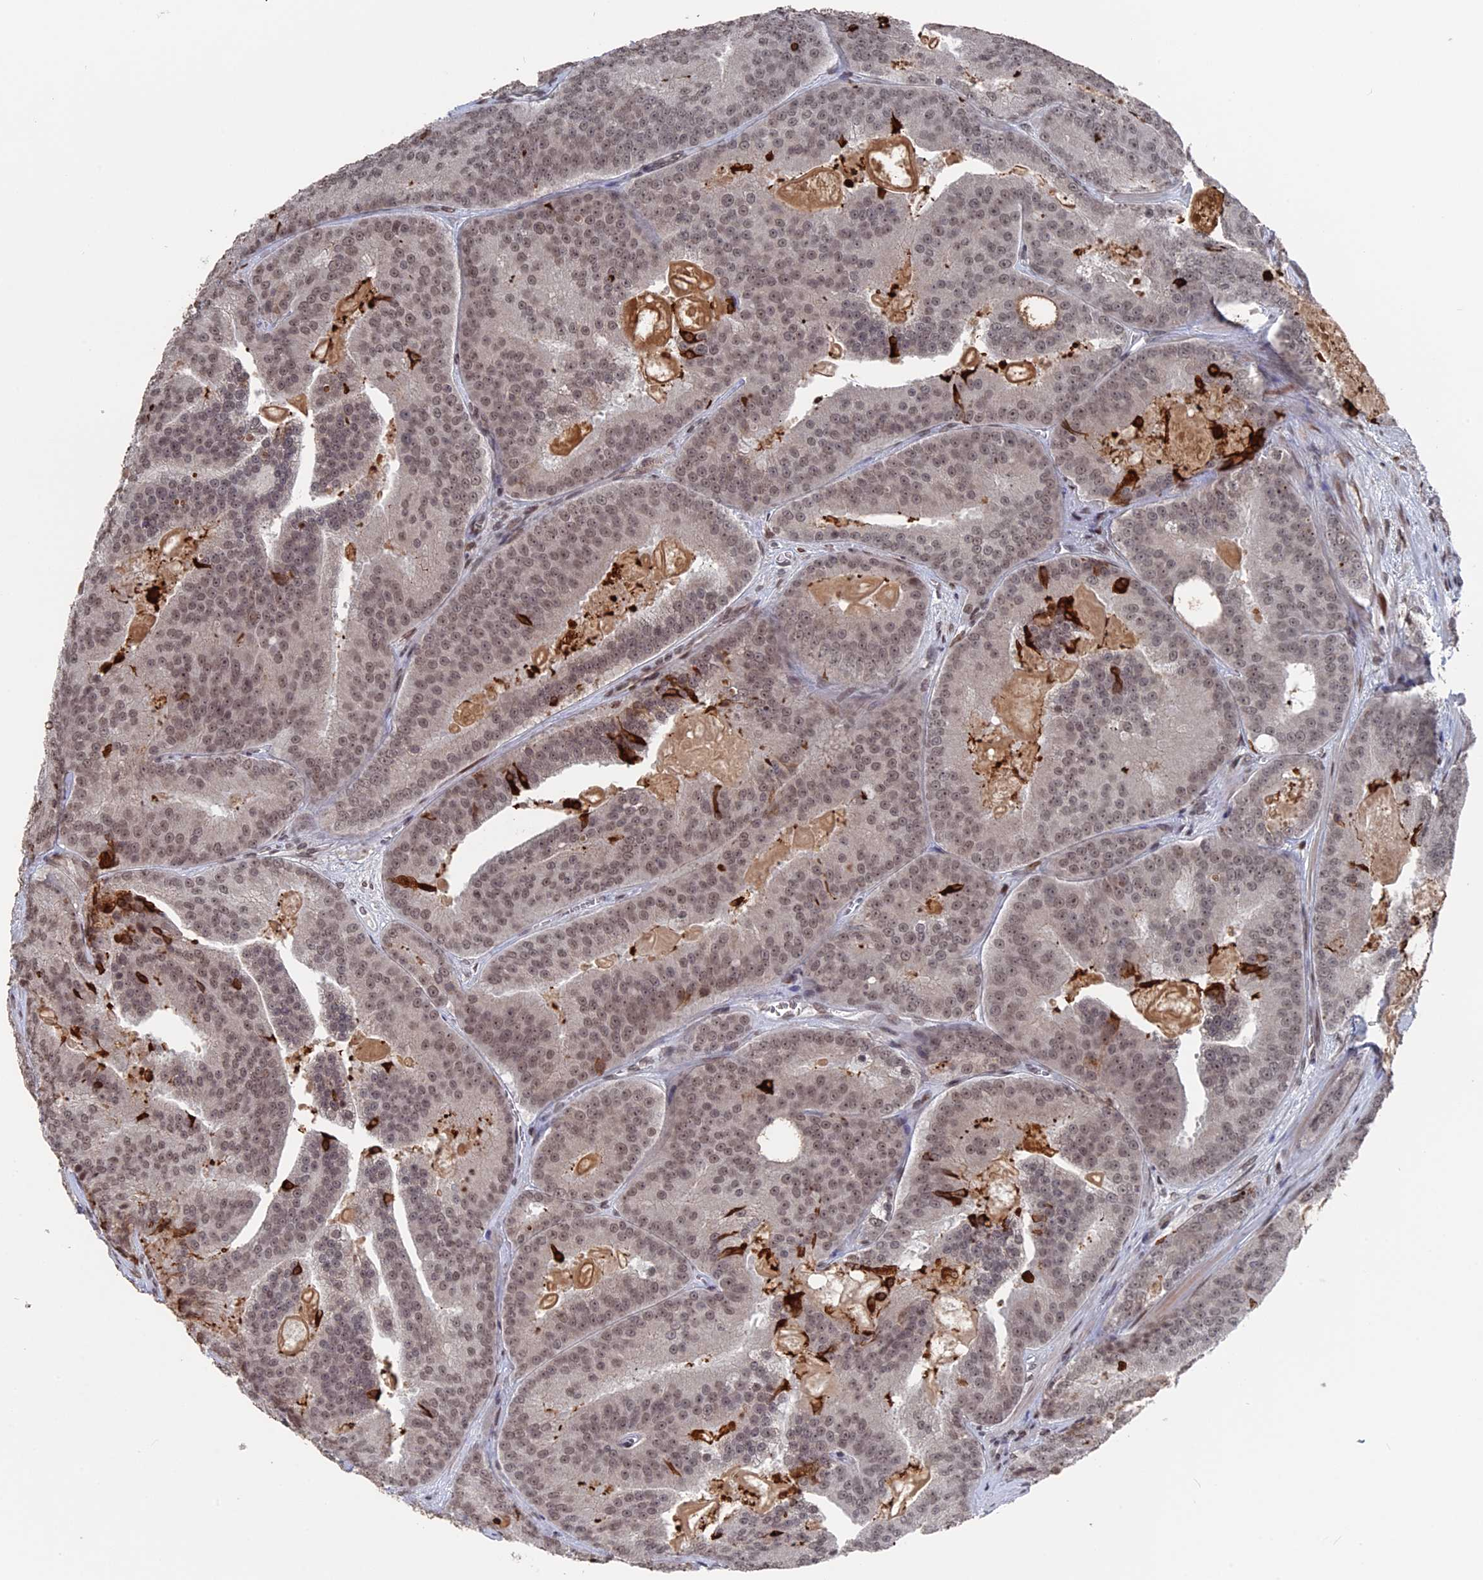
{"staining": {"intensity": "moderate", "quantity": ">75%", "location": "nuclear"}, "tissue": "prostate cancer", "cell_type": "Tumor cells", "image_type": "cancer", "snomed": [{"axis": "morphology", "description": "Adenocarcinoma, High grade"}, {"axis": "topography", "description": "Prostate"}], "caption": "Prostate cancer (high-grade adenocarcinoma) tissue displays moderate nuclear staining in approximately >75% of tumor cells, visualized by immunohistochemistry.", "gene": "NR2C2AP", "patient": {"sex": "male", "age": 61}}